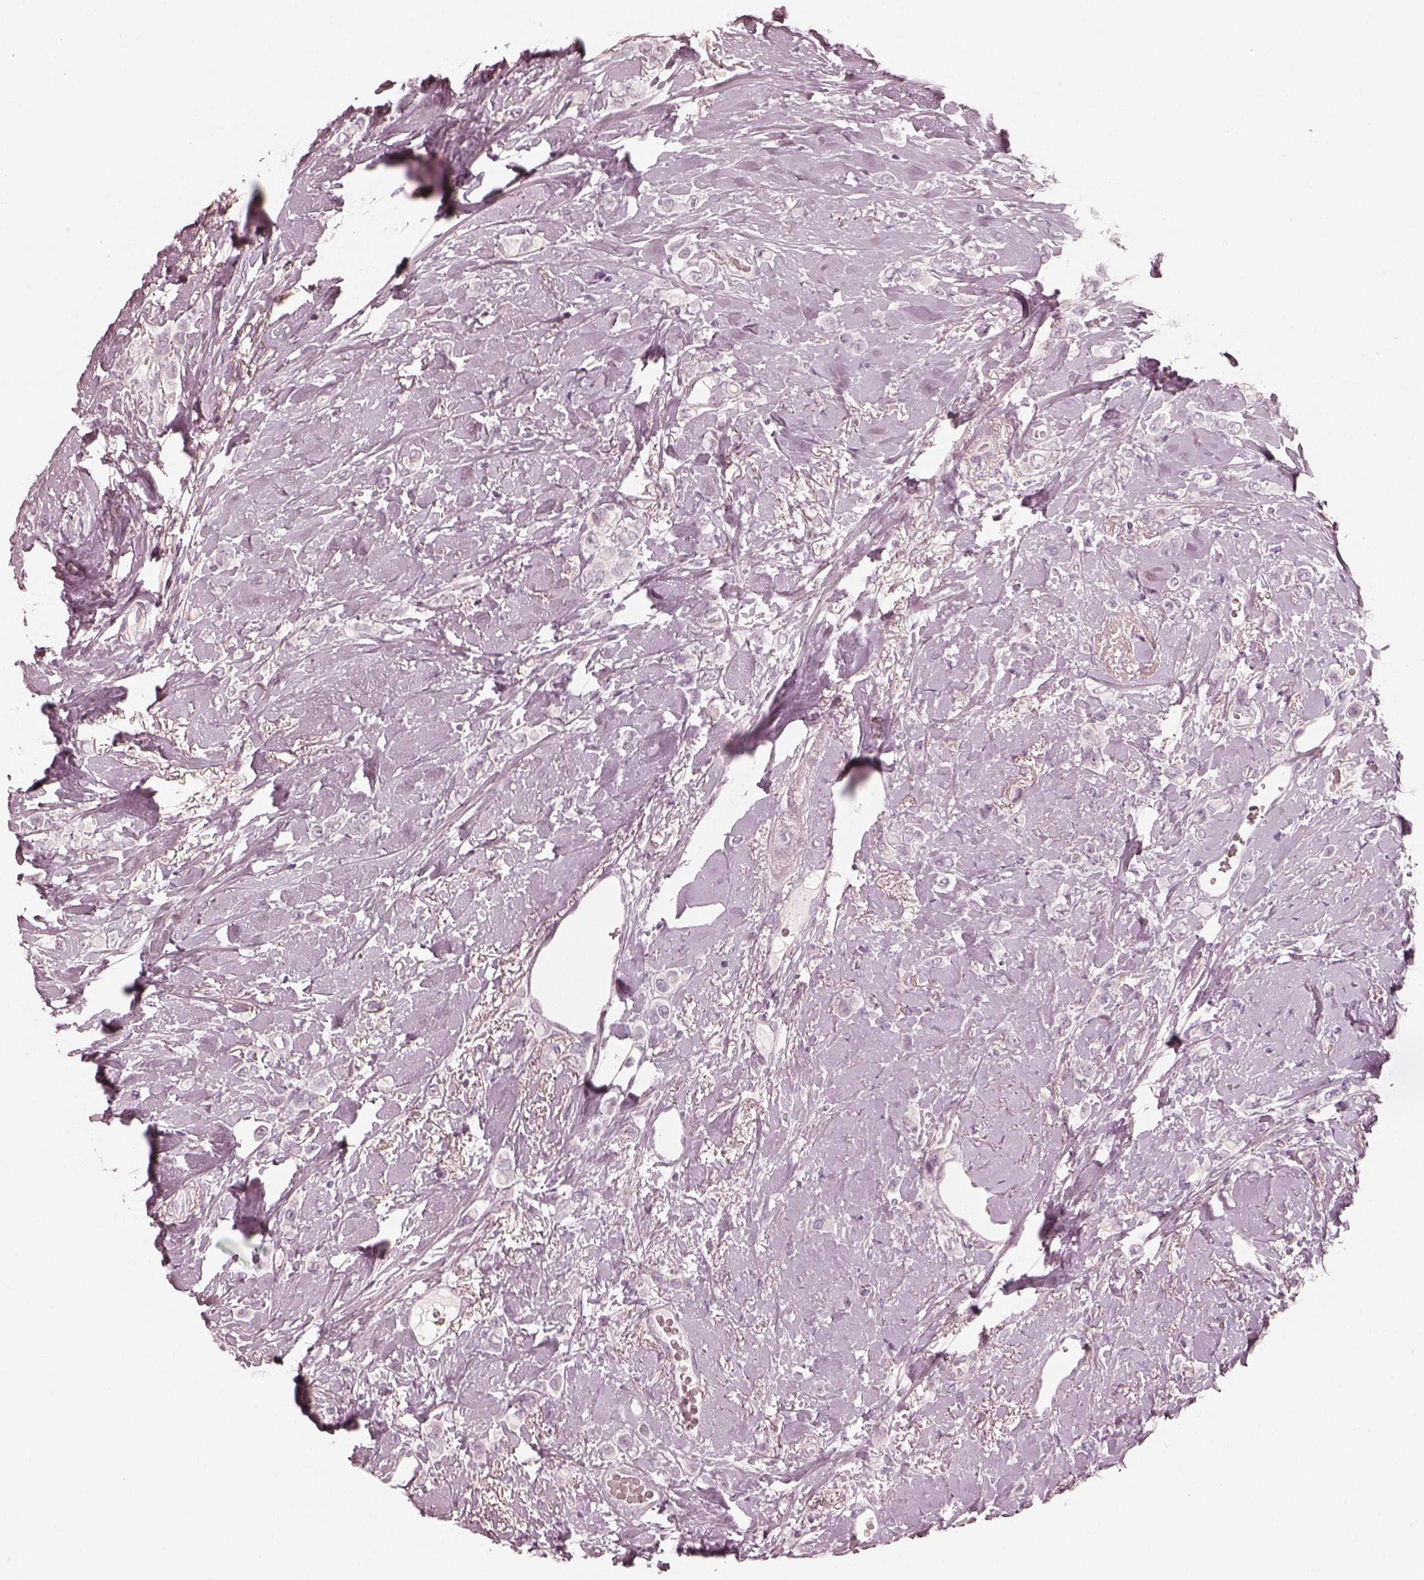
{"staining": {"intensity": "negative", "quantity": "none", "location": "none"}, "tissue": "breast cancer", "cell_type": "Tumor cells", "image_type": "cancer", "snomed": [{"axis": "morphology", "description": "Lobular carcinoma"}, {"axis": "topography", "description": "Breast"}], "caption": "Breast cancer was stained to show a protein in brown. There is no significant staining in tumor cells.", "gene": "SPATA24", "patient": {"sex": "female", "age": 66}}